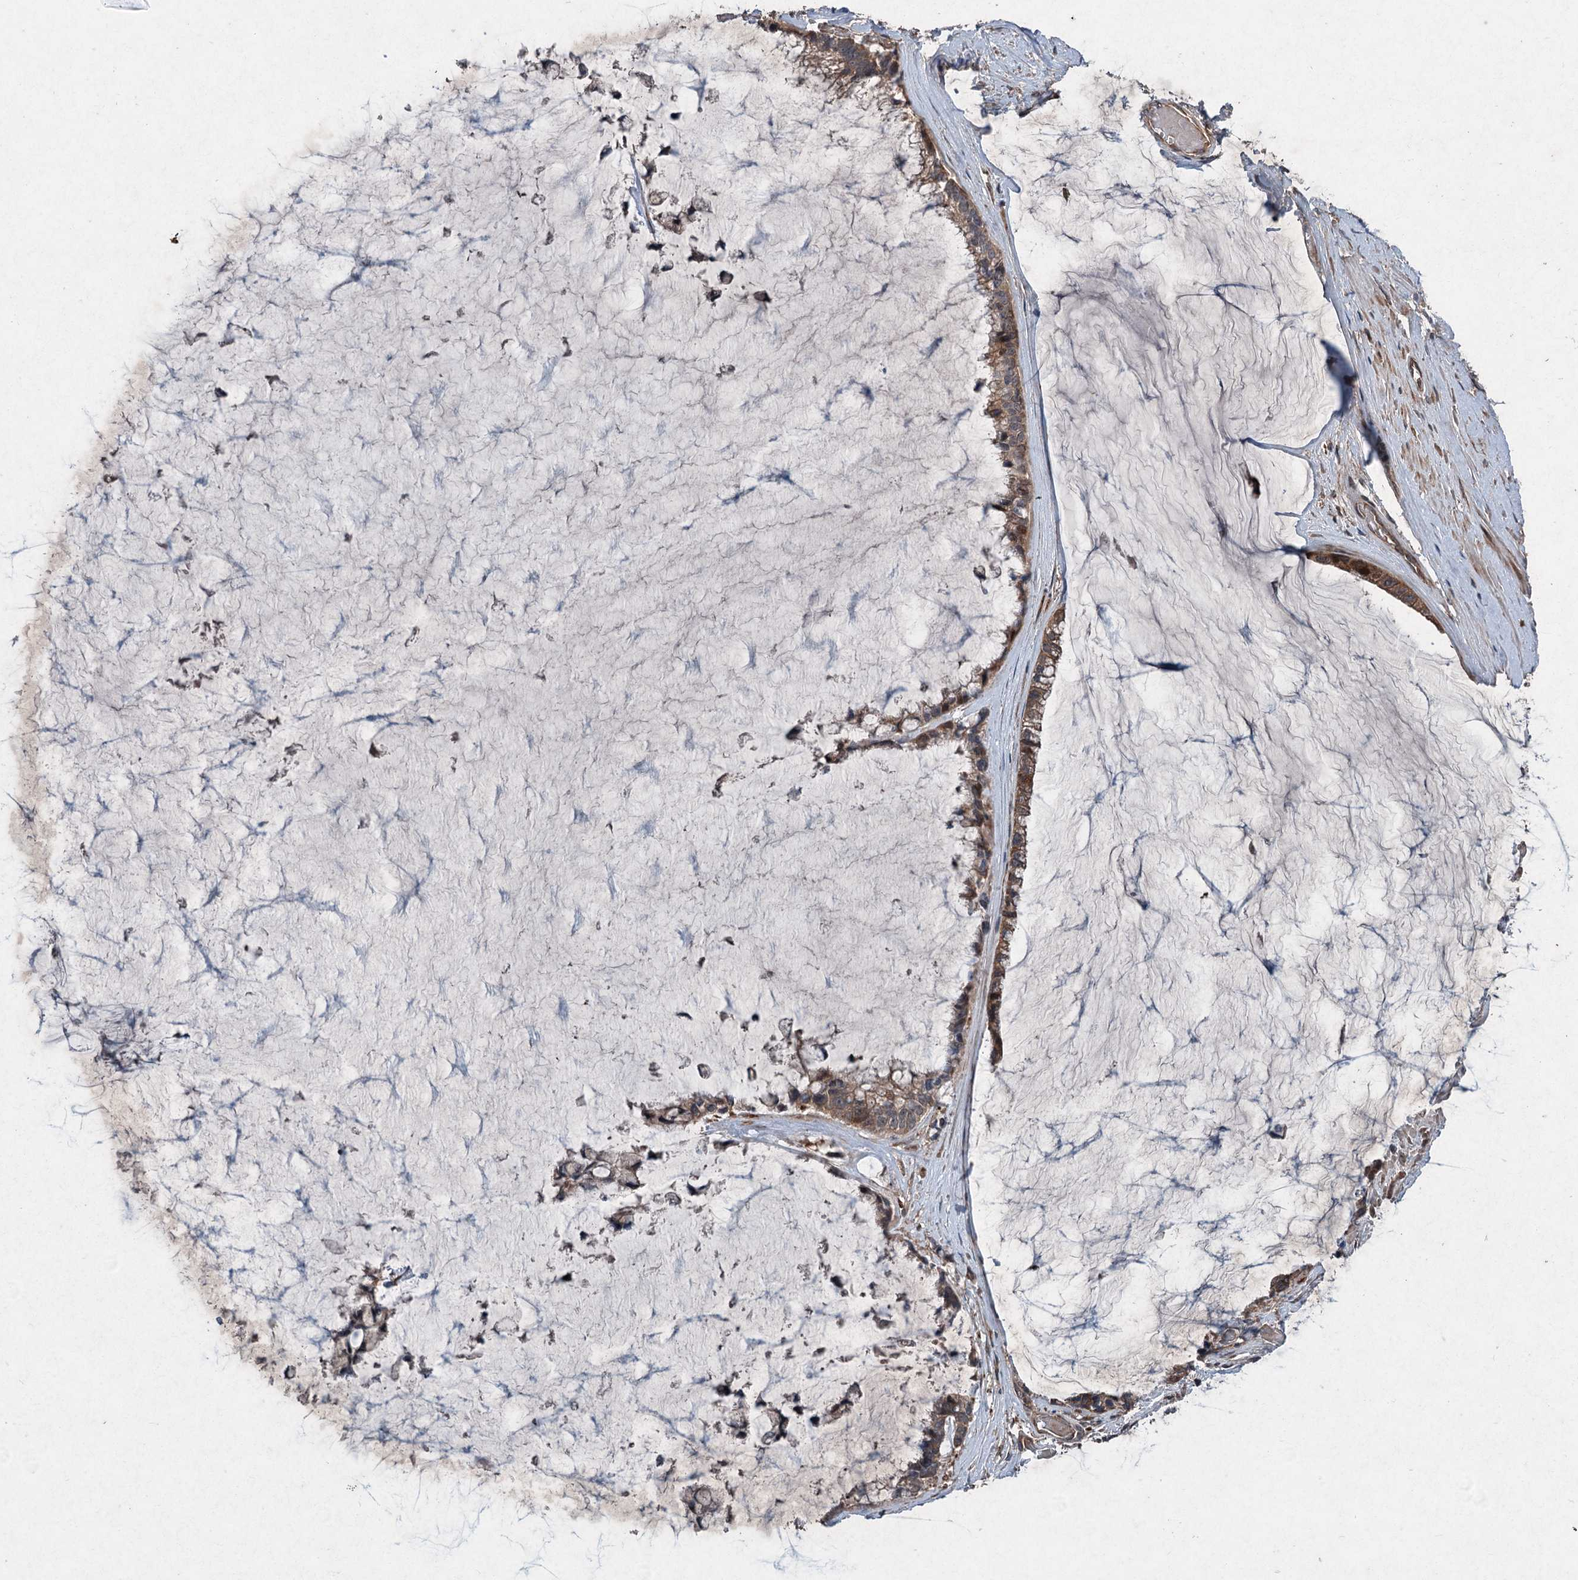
{"staining": {"intensity": "moderate", "quantity": ">75%", "location": "cytoplasmic/membranous"}, "tissue": "ovarian cancer", "cell_type": "Tumor cells", "image_type": "cancer", "snomed": [{"axis": "morphology", "description": "Cystadenocarcinoma, mucinous, NOS"}, {"axis": "topography", "description": "Ovary"}], "caption": "This histopathology image reveals immunohistochemistry staining of human ovarian cancer, with medium moderate cytoplasmic/membranous expression in about >75% of tumor cells.", "gene": "ALAS1", "patient": {"sex": "female", "age": 39}}